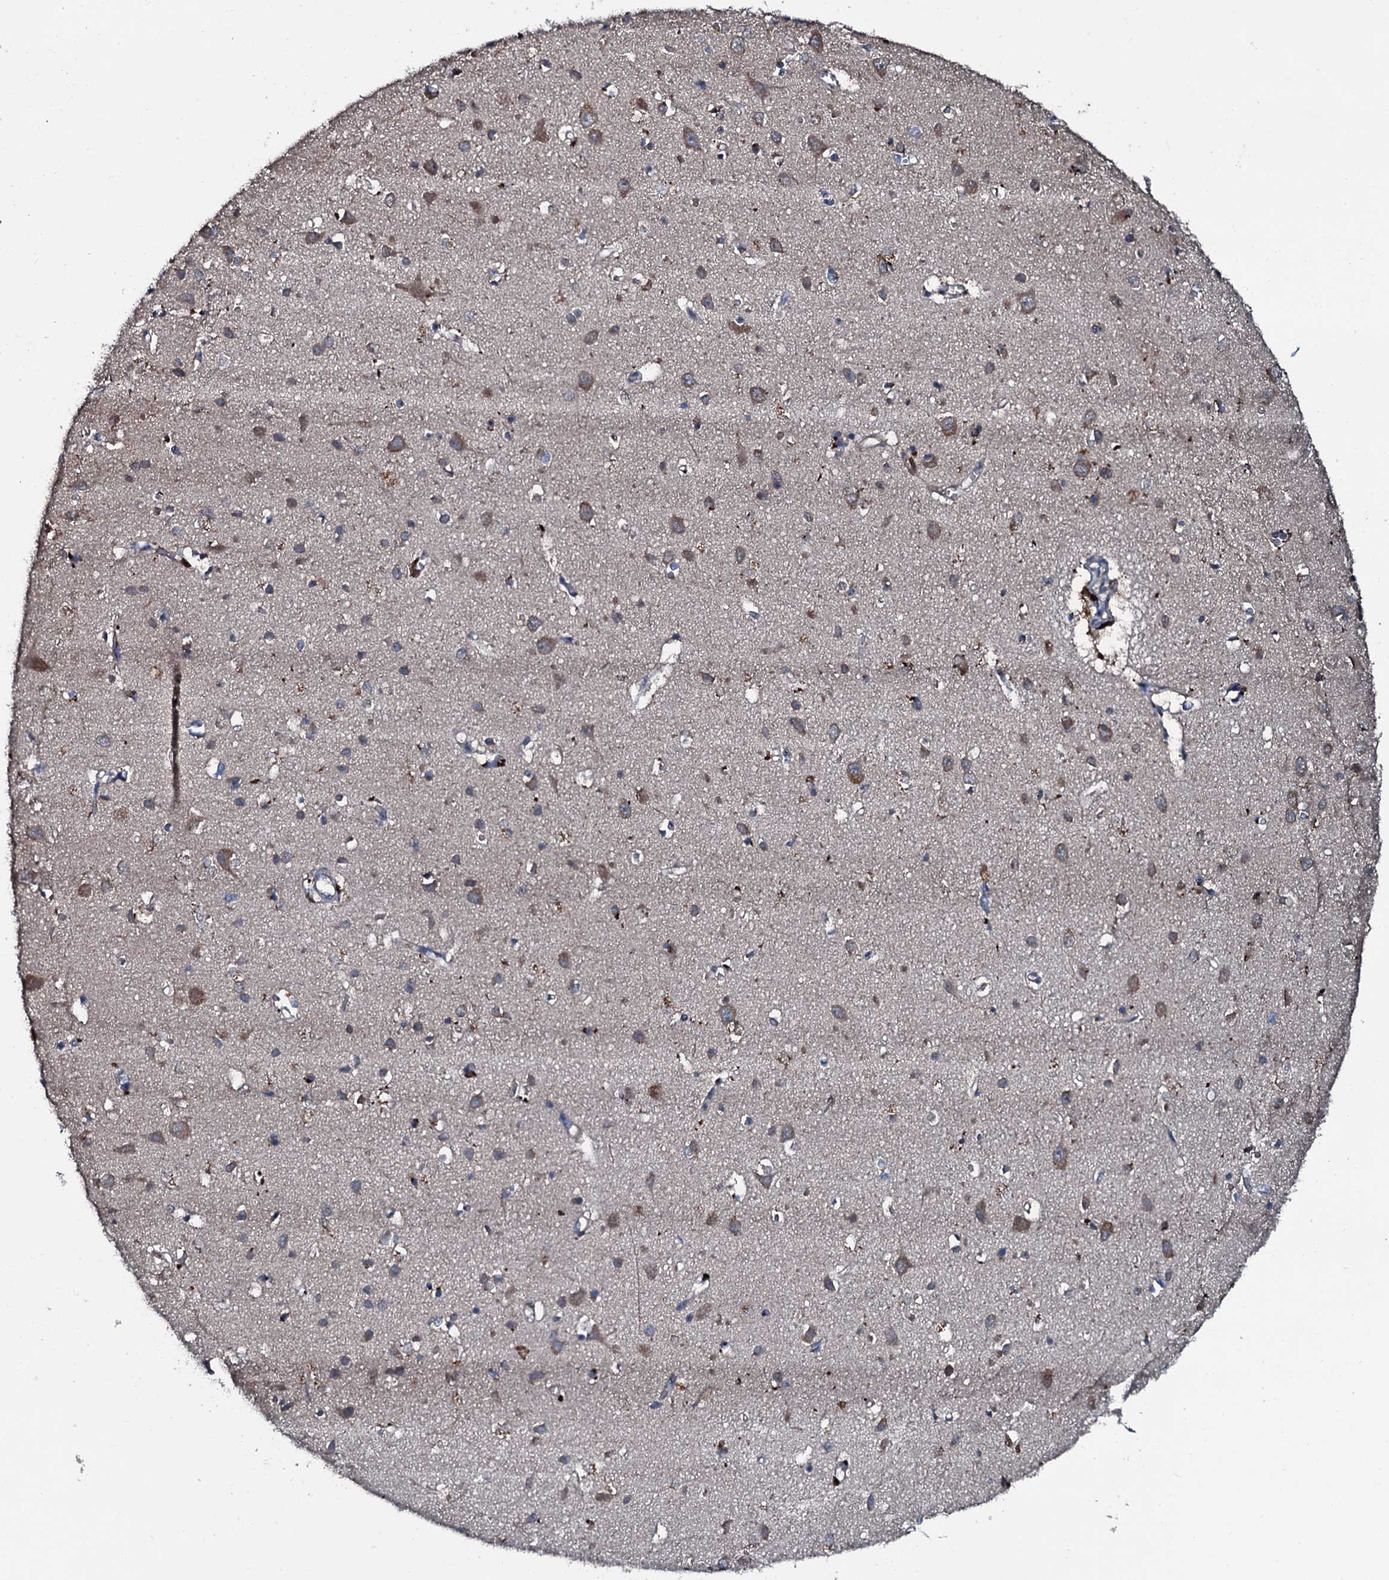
{"staining": {"intensity": "weak", "quantity": "<25%", "location": "cytoplasmic/membranous"}, "tissue": "cerebral cortex", "cell_type": "Endothelial cells", "image_type": "normal", "snomed": [{"axis": "morphology", "description": "Normal tissue, NOS"}, {"axis": "topography", "description": "Cerebral cortex"}], "caption": "This is a micrograph of IHC staining of normal cerebral cortex, which shows no staining in endothelial cells. Nuclei are stained in blue.", "gene": "AARS1", "patient": {"sex": "female", "age": 64}}